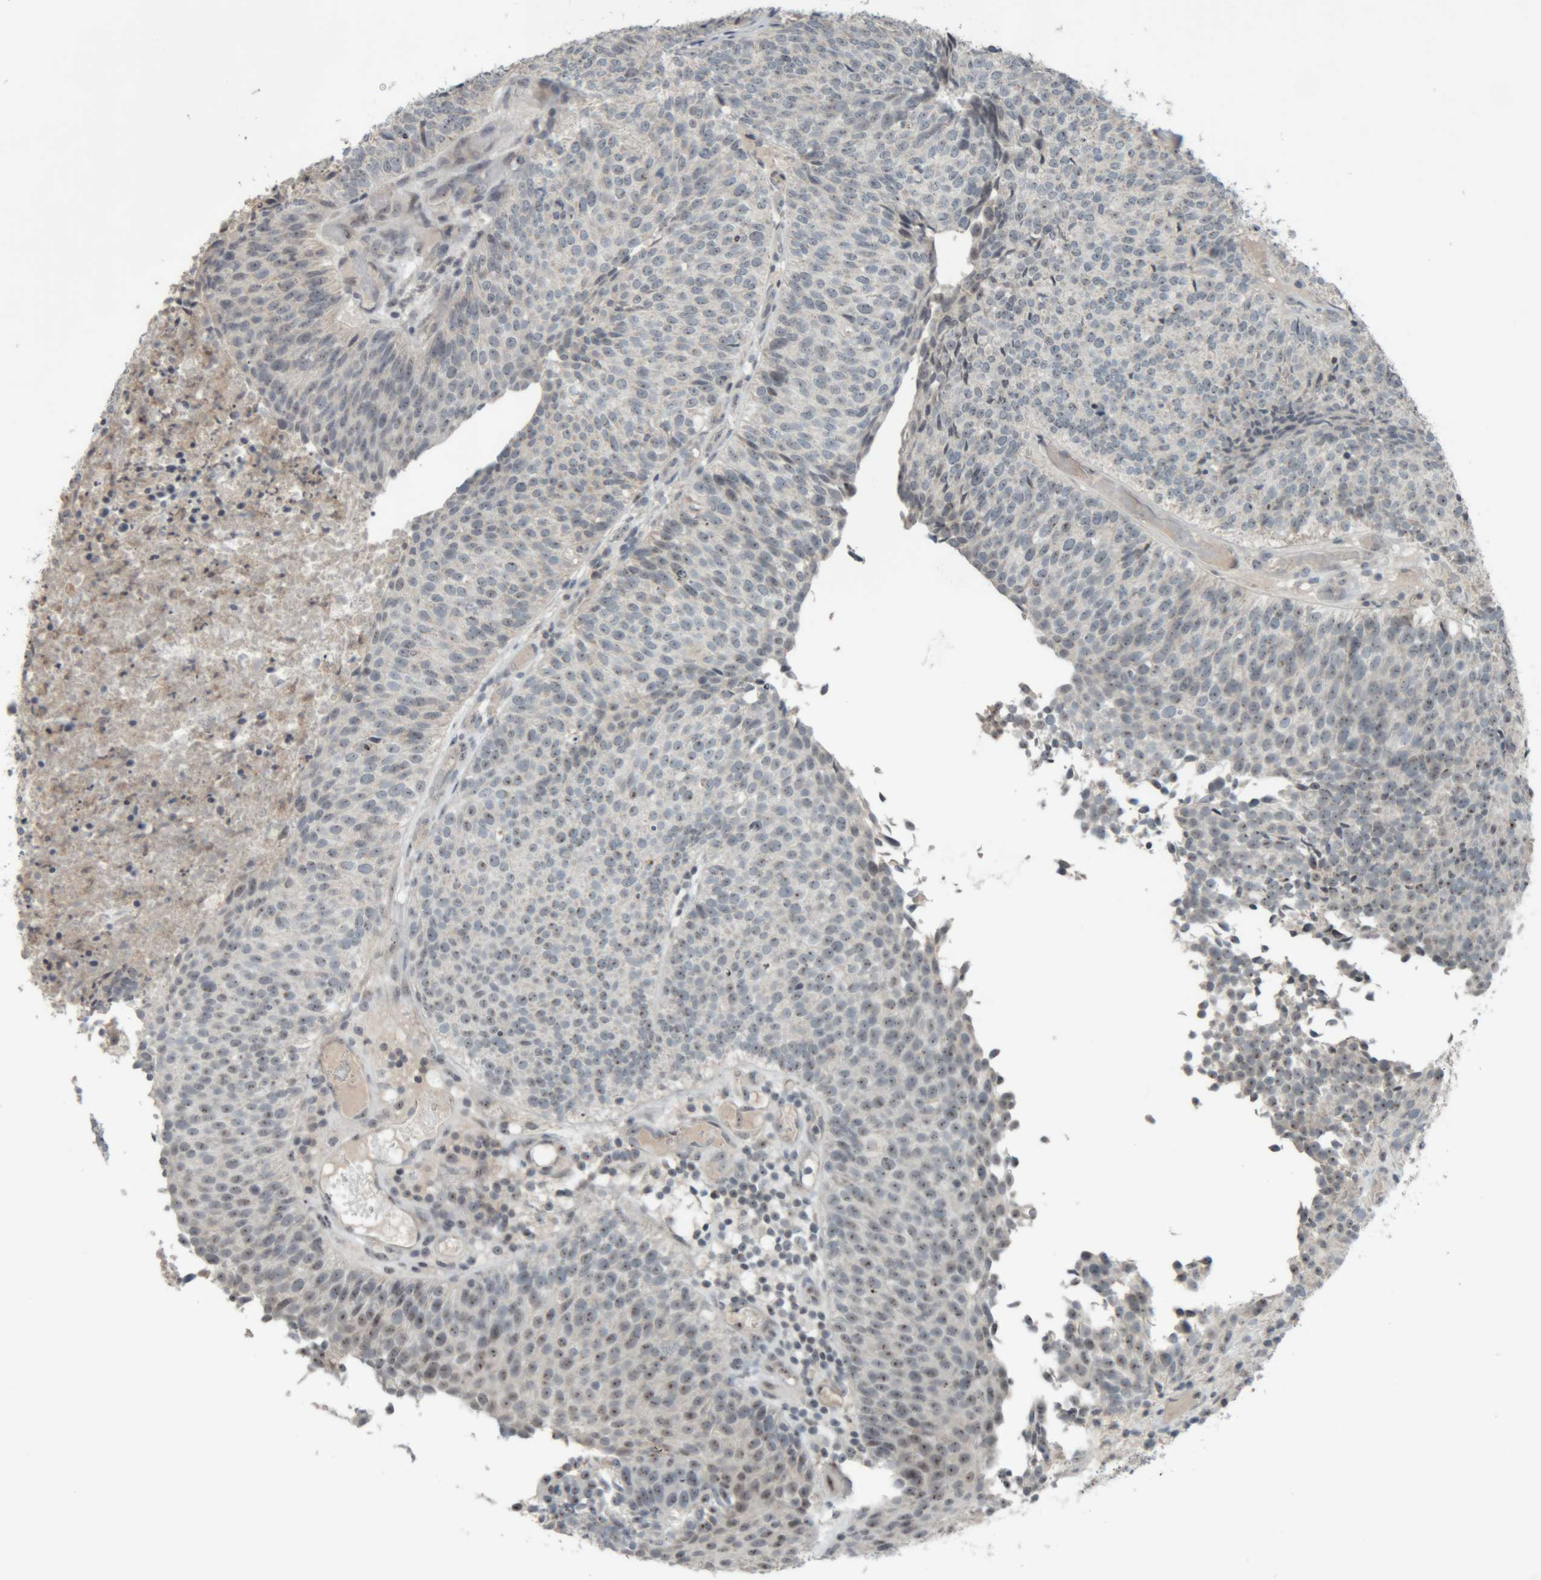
{"staining": {"intensity": "weak", "quantity": "25%-75%", "location": "nuclear"}, "tissue": "urothelial cancer", "cell_type": "Tumor cells", "image_type": "cancer", "snomed": [{"axis": "morphology", "description": "Urothelial carcinoma, Low grade"}, {"axis": "topography", "description": "Urinary bladder"}], "caption": "Protein analysis of low-grade urothelial carcinoma tissue displays weak nuclear positivity in approximately 25%-75% of tumor cells.", "gene": "RPF1", "patient": {"sex": "male", "age": 86}}